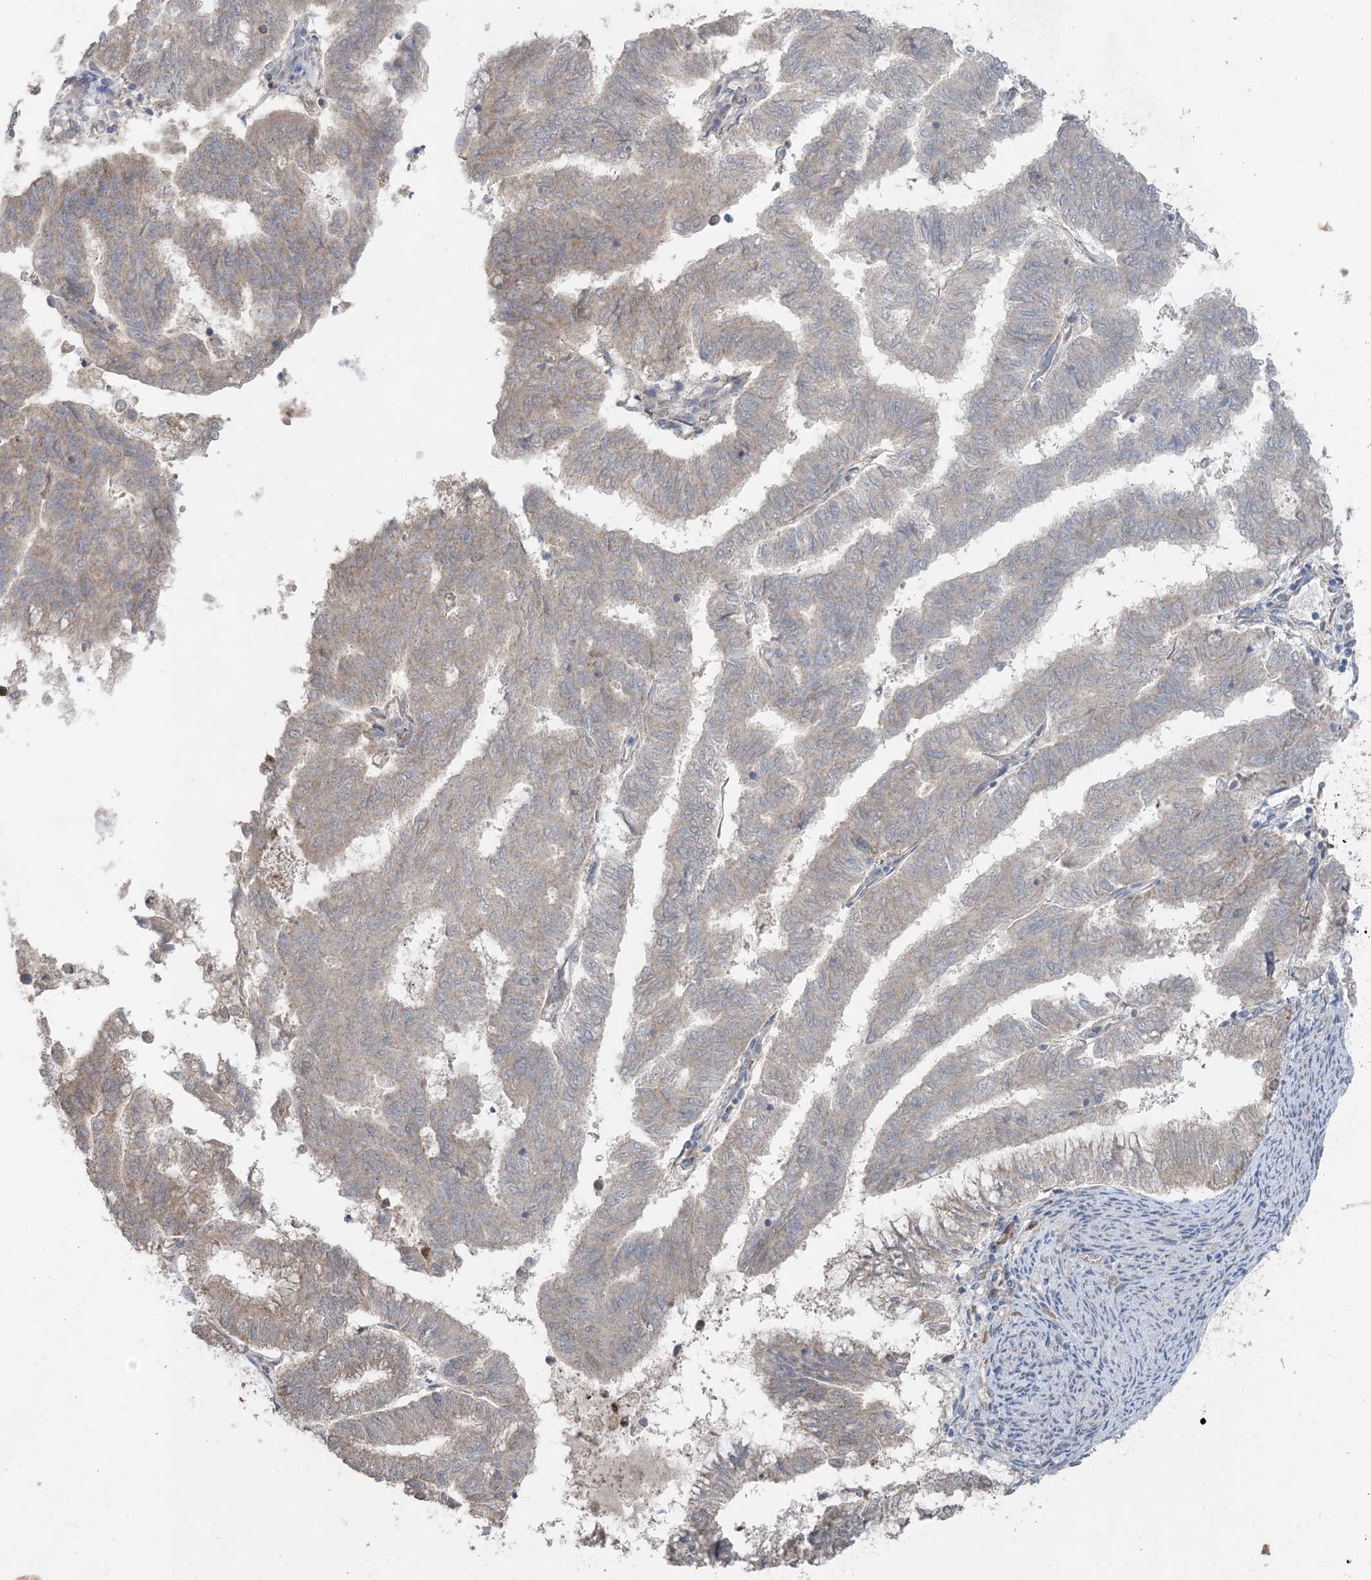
{"staining": {"intensity": "moderate", "quantity": "25%-75%", "location": "cytoplasmic/membranous"}, "tissue": "endometrial cancer", "cell_type": "Tumor cells", "image_type": "cancer", "snomed": [{"axis": "morphology", "description": "Adenocarcinoma, NOS"}, {"axis": "topography", "description": "Endometrium"}], "caption": "DAB (3,3'-diaminobenzidine) immunohistochemical staining of endometrial cancer exhibits moderate cytoplasmic/membranous protein positivity in about 25%-75% of tumor cells.", "gene": "LRPPRC", "patient": {"sex": "female", "age": 79}}